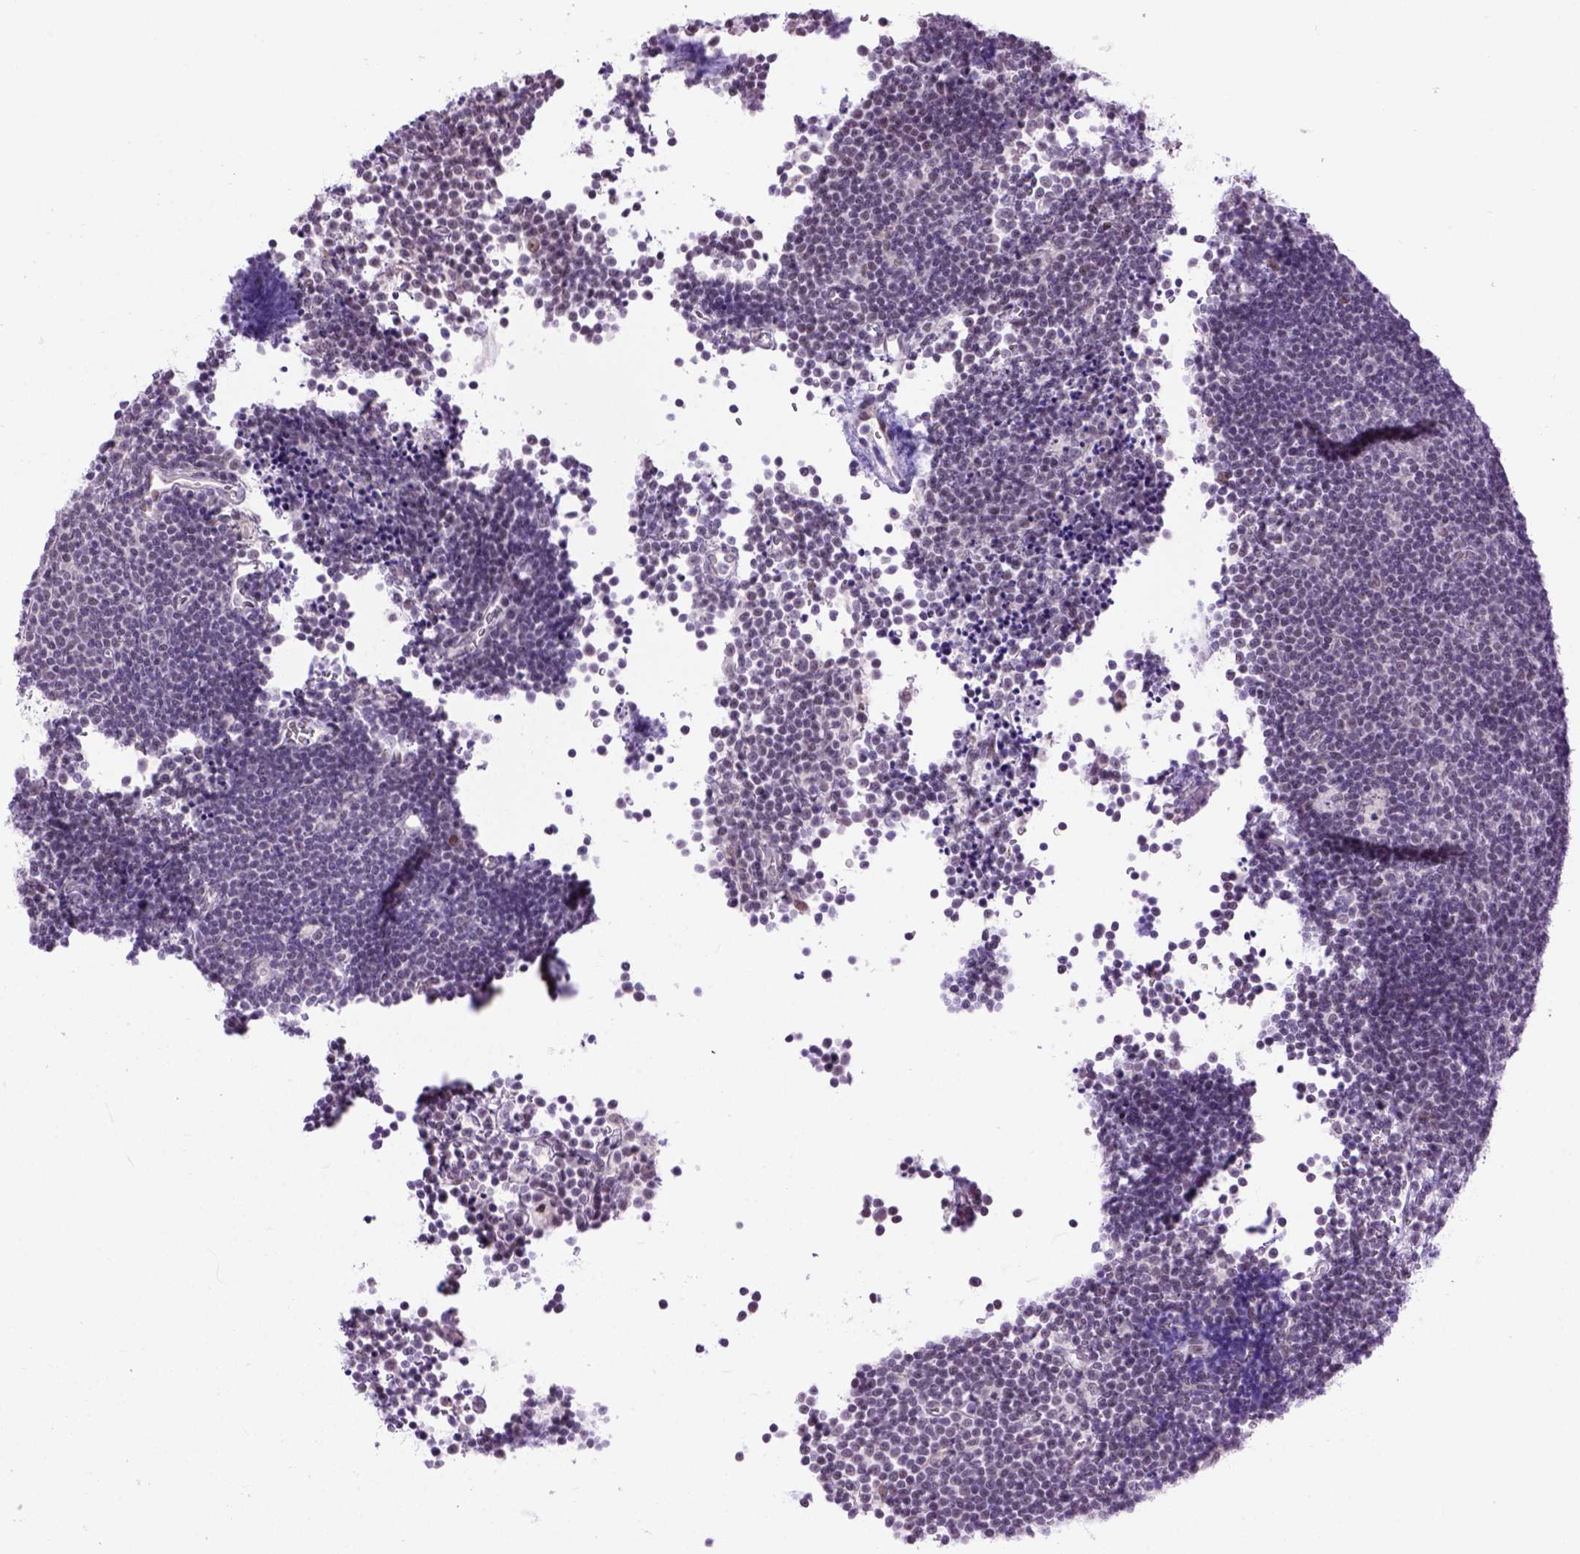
{"staining": {"intensity": "negative", "quantity": "none", "location": "none"}, "tissue": "lymphoma", "cell_type": "Tumor cells", "image_type": "cancer", "snomed": [{"axis": "morphology", "description": "Malignant lymphoma, non-Hodgkin's type, Low grade"}, {"axis": "topography", "description": "Brain"}], "caption": "Tumor cells are negative for brown protein staining in lymphoma. Nuclei are stained in blue.", "gene": "TBPL1", "patient": {"sex": "female", "age": 66}}